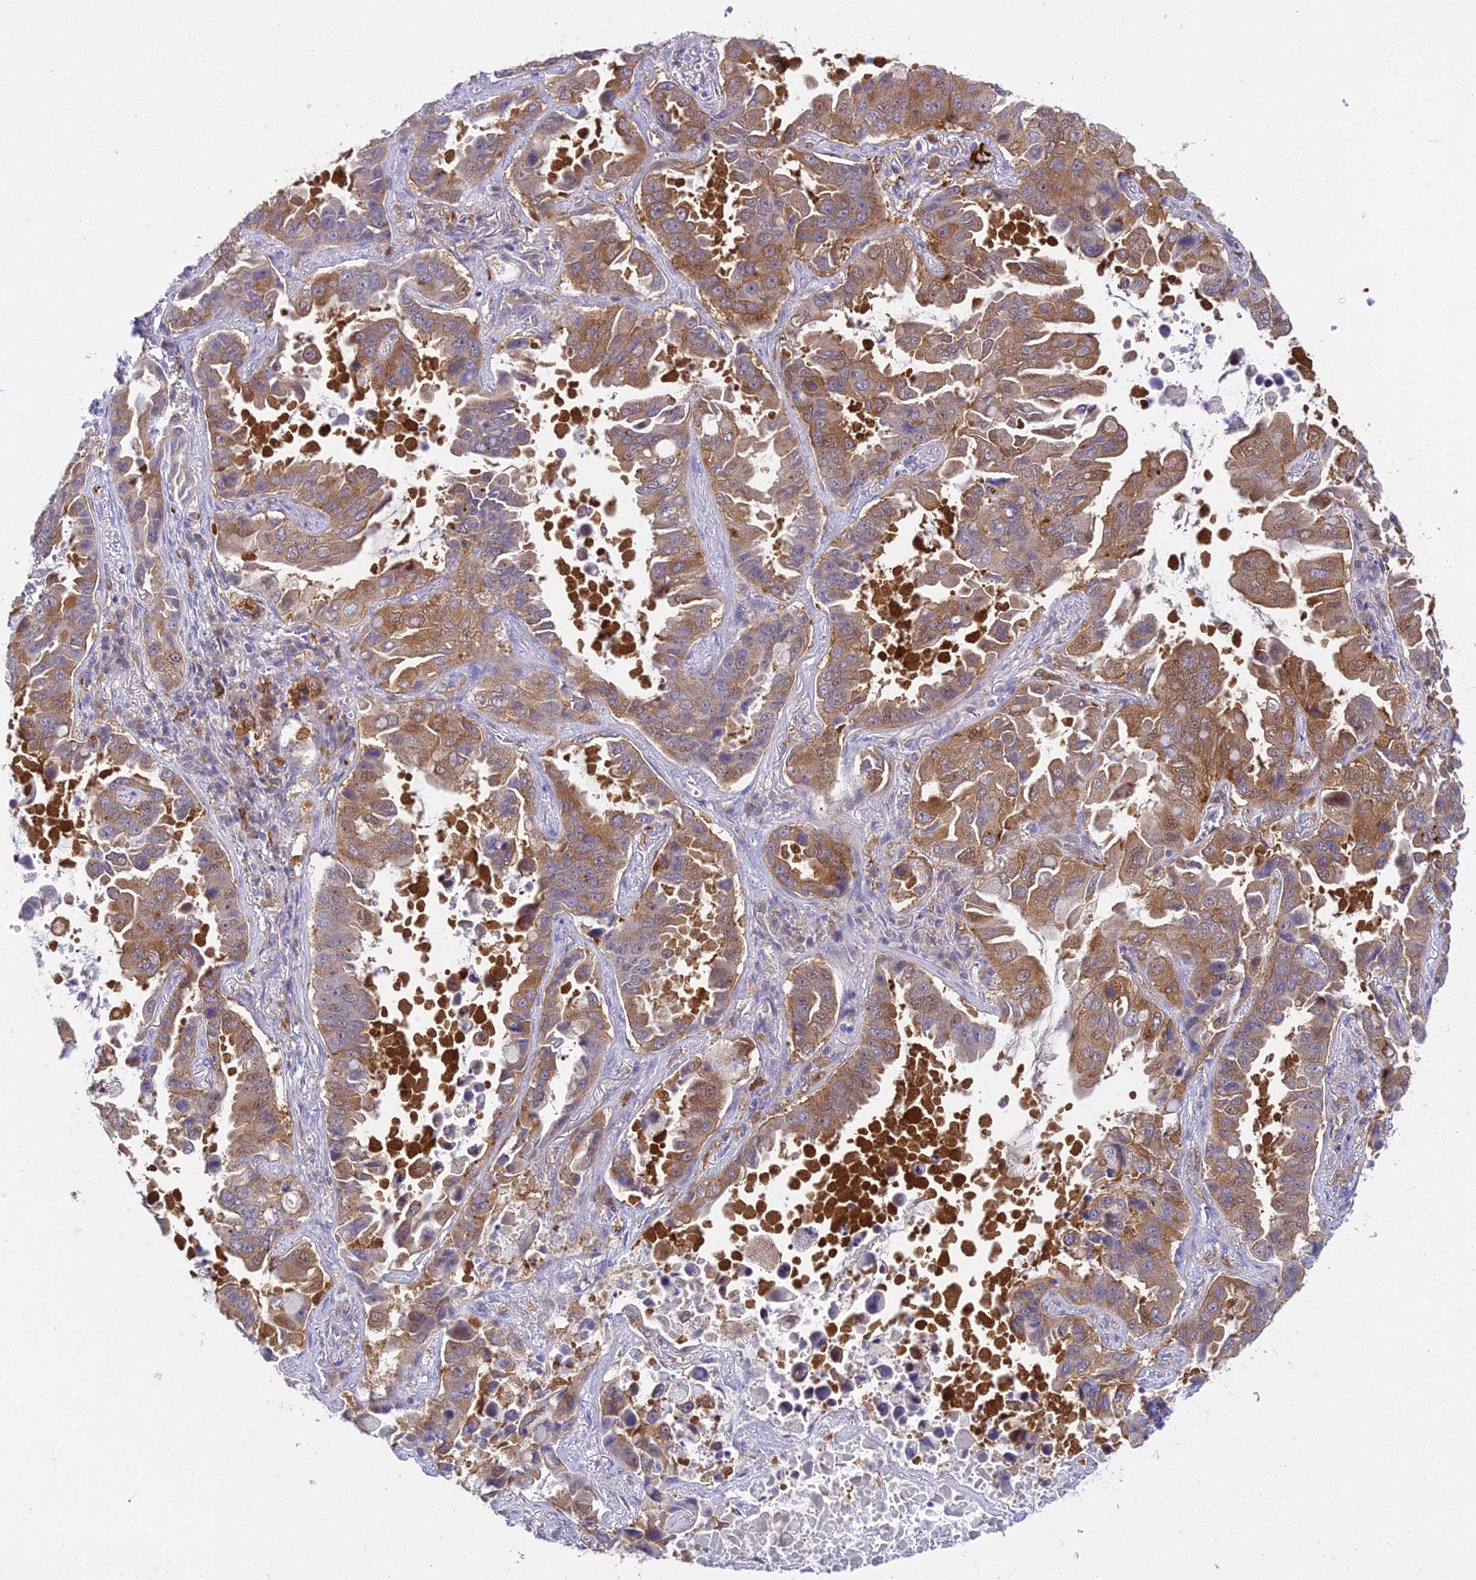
{"staining": {"intensity": "moderate", "quantity": ">75%", "location": "cytoplasmic/membranous"}, "tissue": "lung cancer", "cell_type": "Tumor cells", "image_type": "cancer", "snomed": [{"axis": "morphology", "description": "Adenocarcinoma, NOS"}, {"axis": "topography", "description": "Lung"}], "caption": "A high-resolution photomicrograph shows immunohistochemistry (IHC) staining of lung cancer (adenocarcinoma), which exhibits moderate cytoplasmic/membranous positivity in approximately >75% of tumor cells. (Stains: DAB (3,3'-diaminobenzidine) in brown, nuclei in blue, Microscopy: brightfield microscopy at high magnification).", "gene": "UBE2G1", "patient": {"sex": "male", "age": 64}}